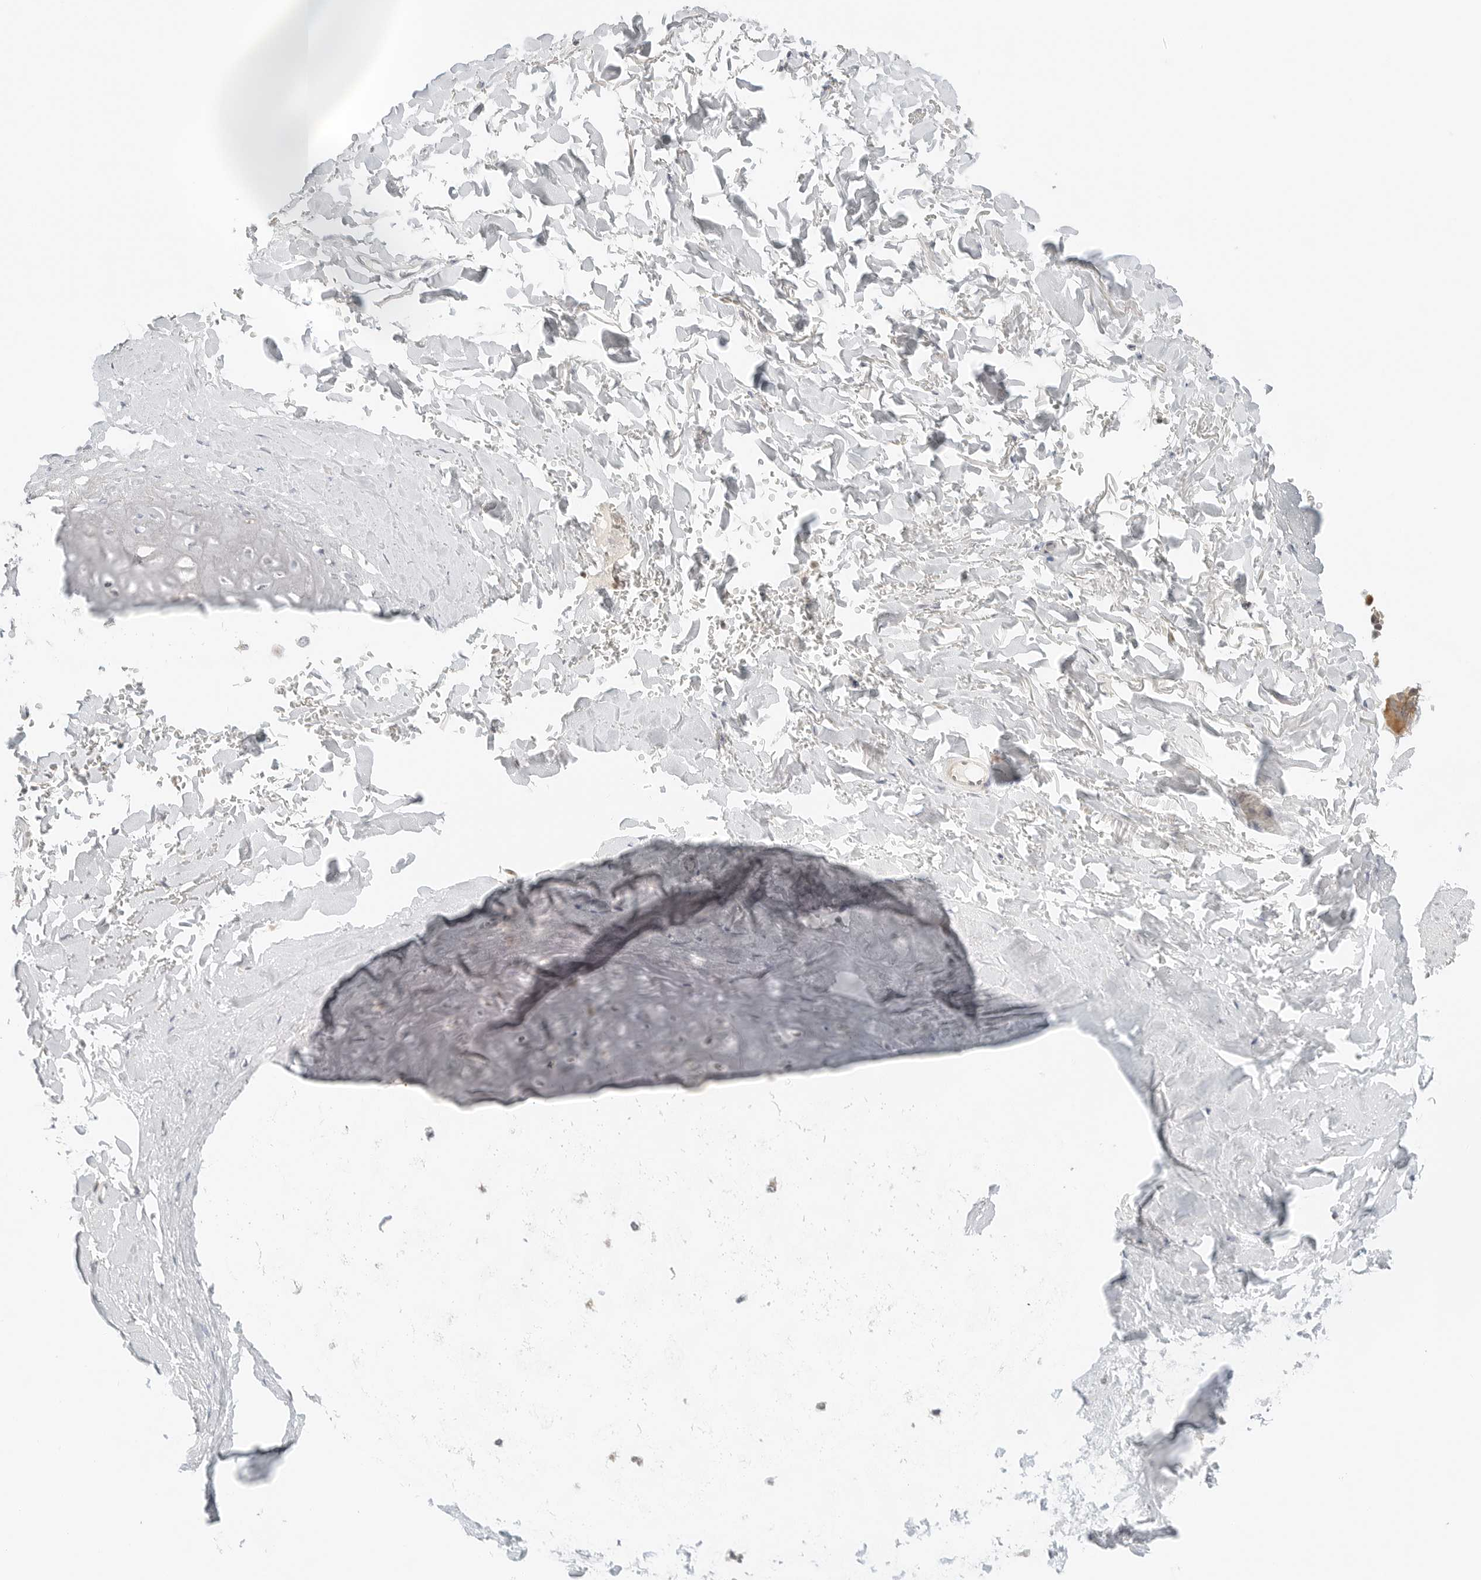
{"staining": {"intensity": "negative", "quantity": "none", "location": "none"}, "tissue": "adipose tissue", "cell_type": "Adipocytes", "image_type": "normal", "snomed": [{"axis": "morphology", "description": "Normal tissue, NOS"}, {"axis": "topography", "description": "Cartilage tissue"}], "caption": "A high-resolution histopathology image shows immunohistochemistry (IHC) staining of normal adipose tissue, which reveals no significant positivity in adipocytes.", "gene": "IQCC", "patient": {"sex": "female", "age": 63}}